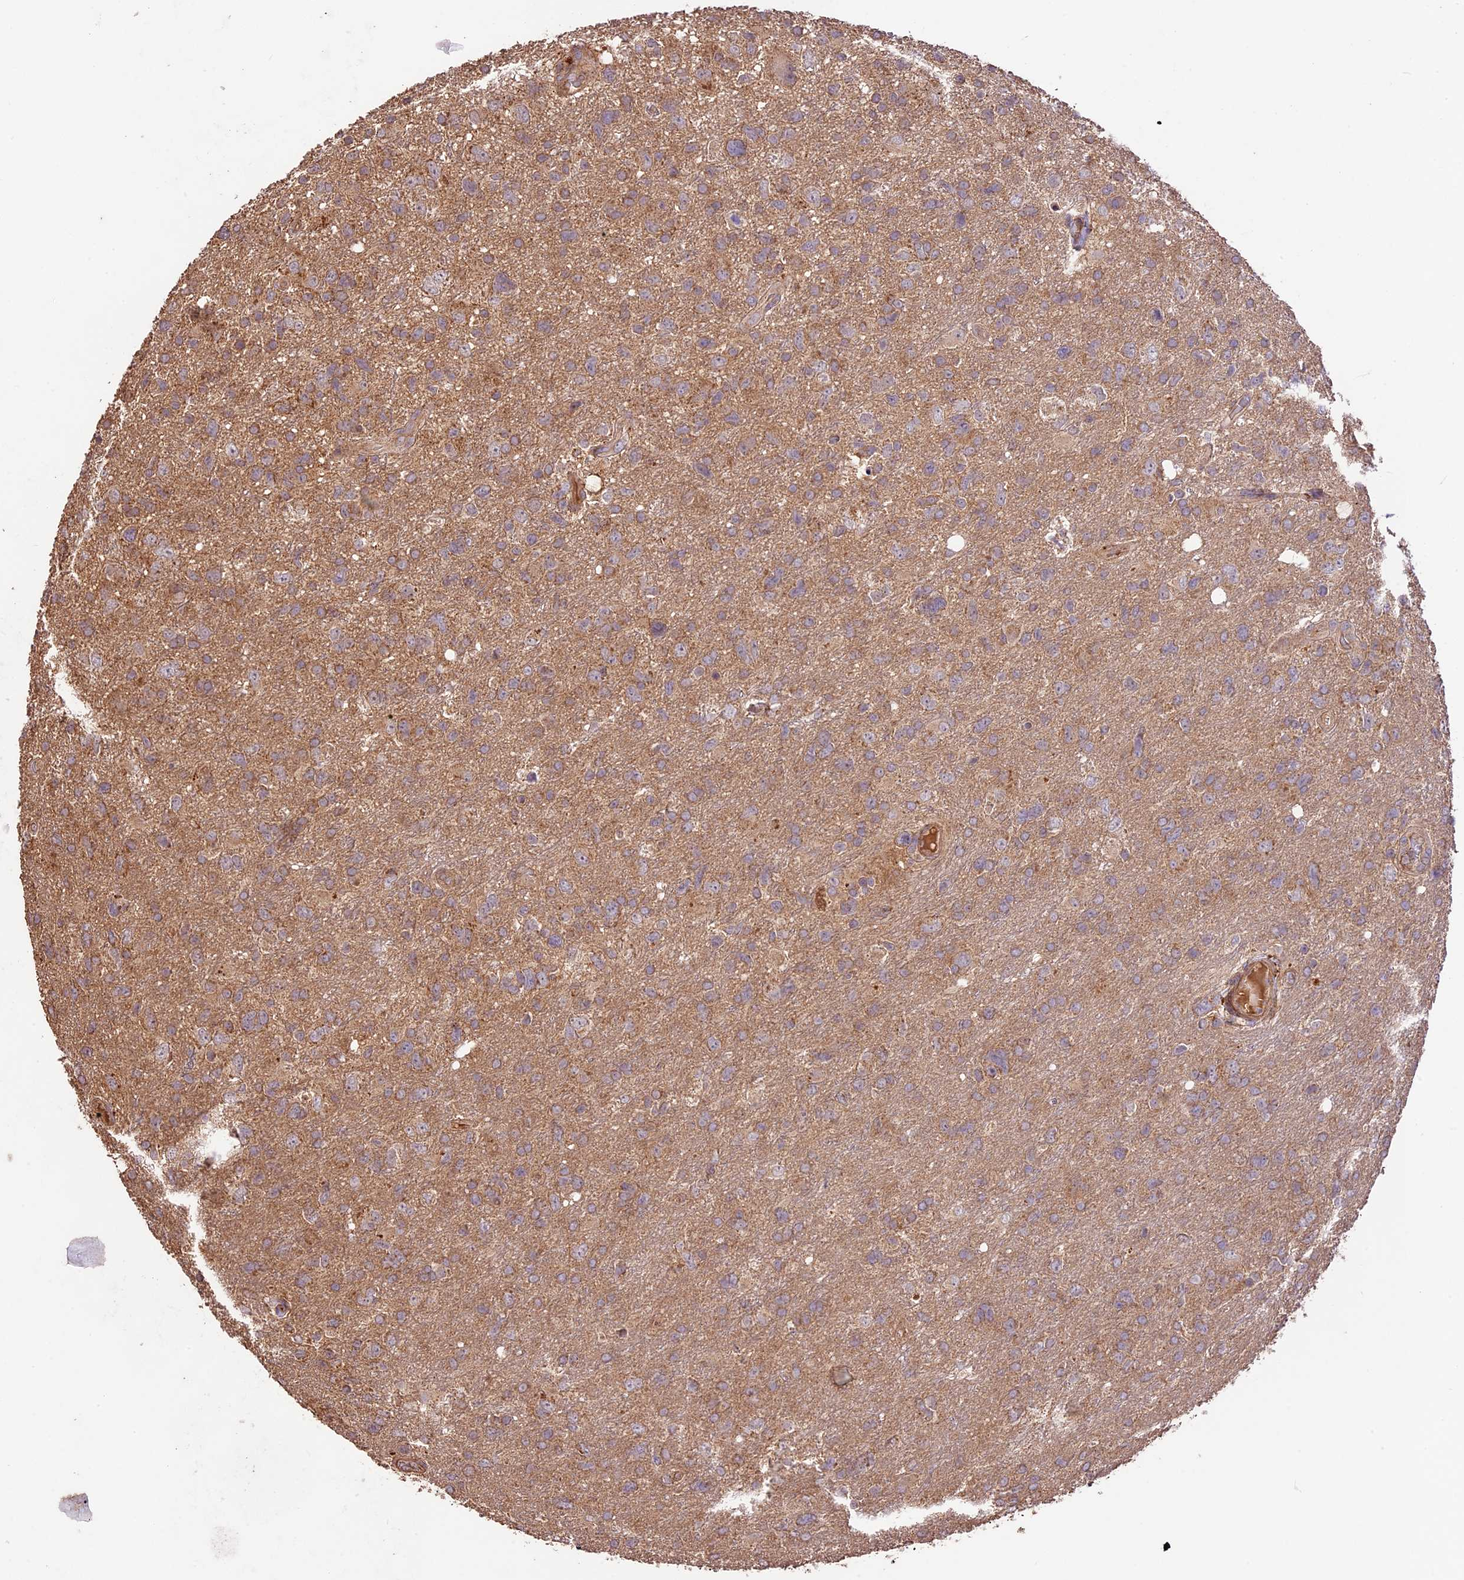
{"staining": {"intensity": "moderate", "quantity": ">75%", "location": "cytoplasmic/membranous"}, "tissue": "glioma", "cell_type": "Tumor cells", "image_type": "cancer", "snomed": [{"axis": "morphology", "description": "Glioma, malignant, High grade"}, {"axis": "topography", "description": "Brain"}], "caption": "Tumor cells exhibit moderate cytoplasmic/membranous positivity in about >75% of cells in high-grade glioma (malignant).", "gene": "CRLF1", "patient": {"sex": "male", "age": 61}}